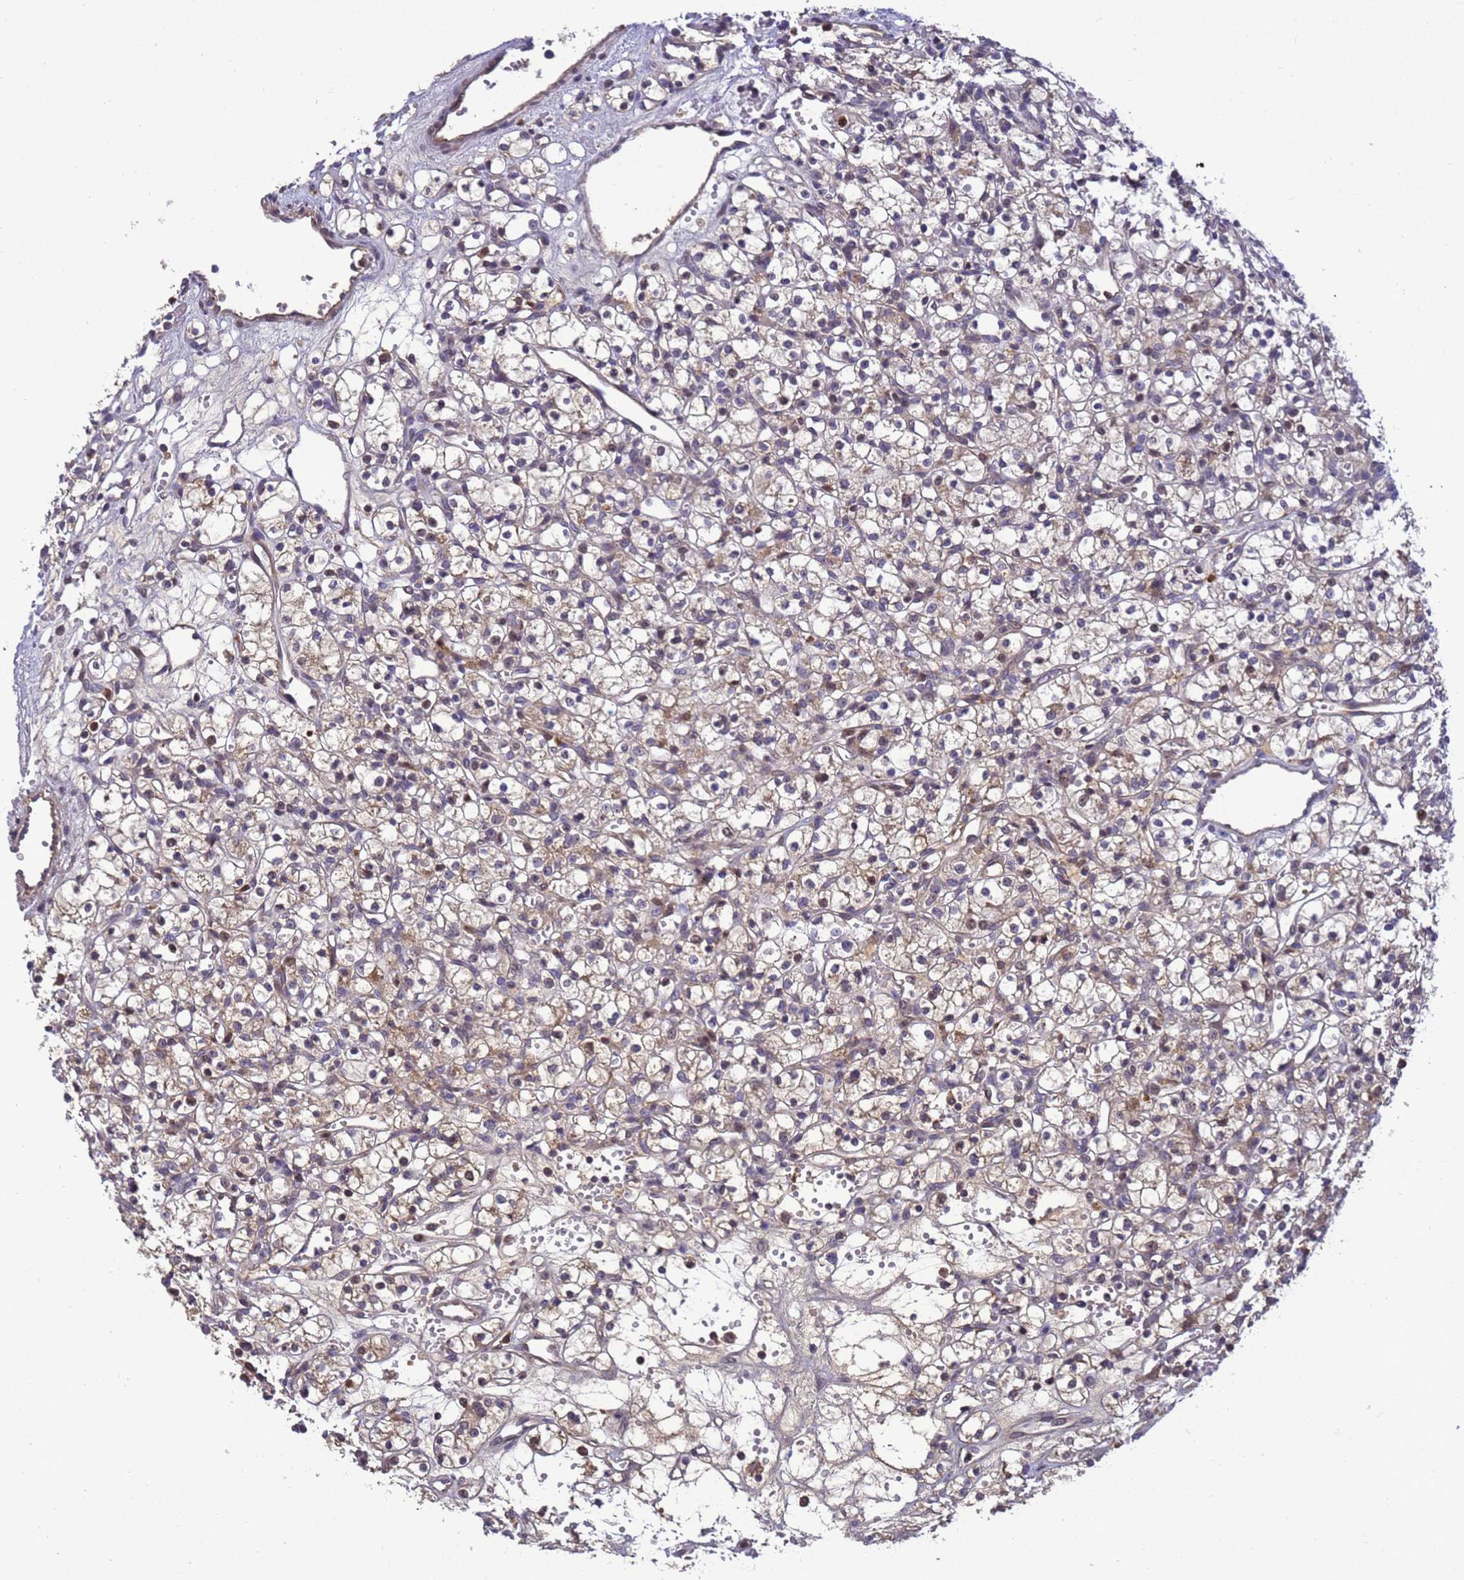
{"staining": {"intensity": "weak", "quantity": "<25%", "location": "cytoplasmic/membranous"}, "tissue": "renal cancer", "cell_type": "Tumor cells", "image_type": "cancer", "snomed": [{"axis": "morphology", "description": "Adenocarcinoma, NOS"}, {"axis": "topography", "description": "Kidney"}], "caption": "There is no significant expression in tumor cells of renal cancer (adenocarcinoma).", "gene": "TMEM74B", "patient": {"sex": "female", "age": 59}}